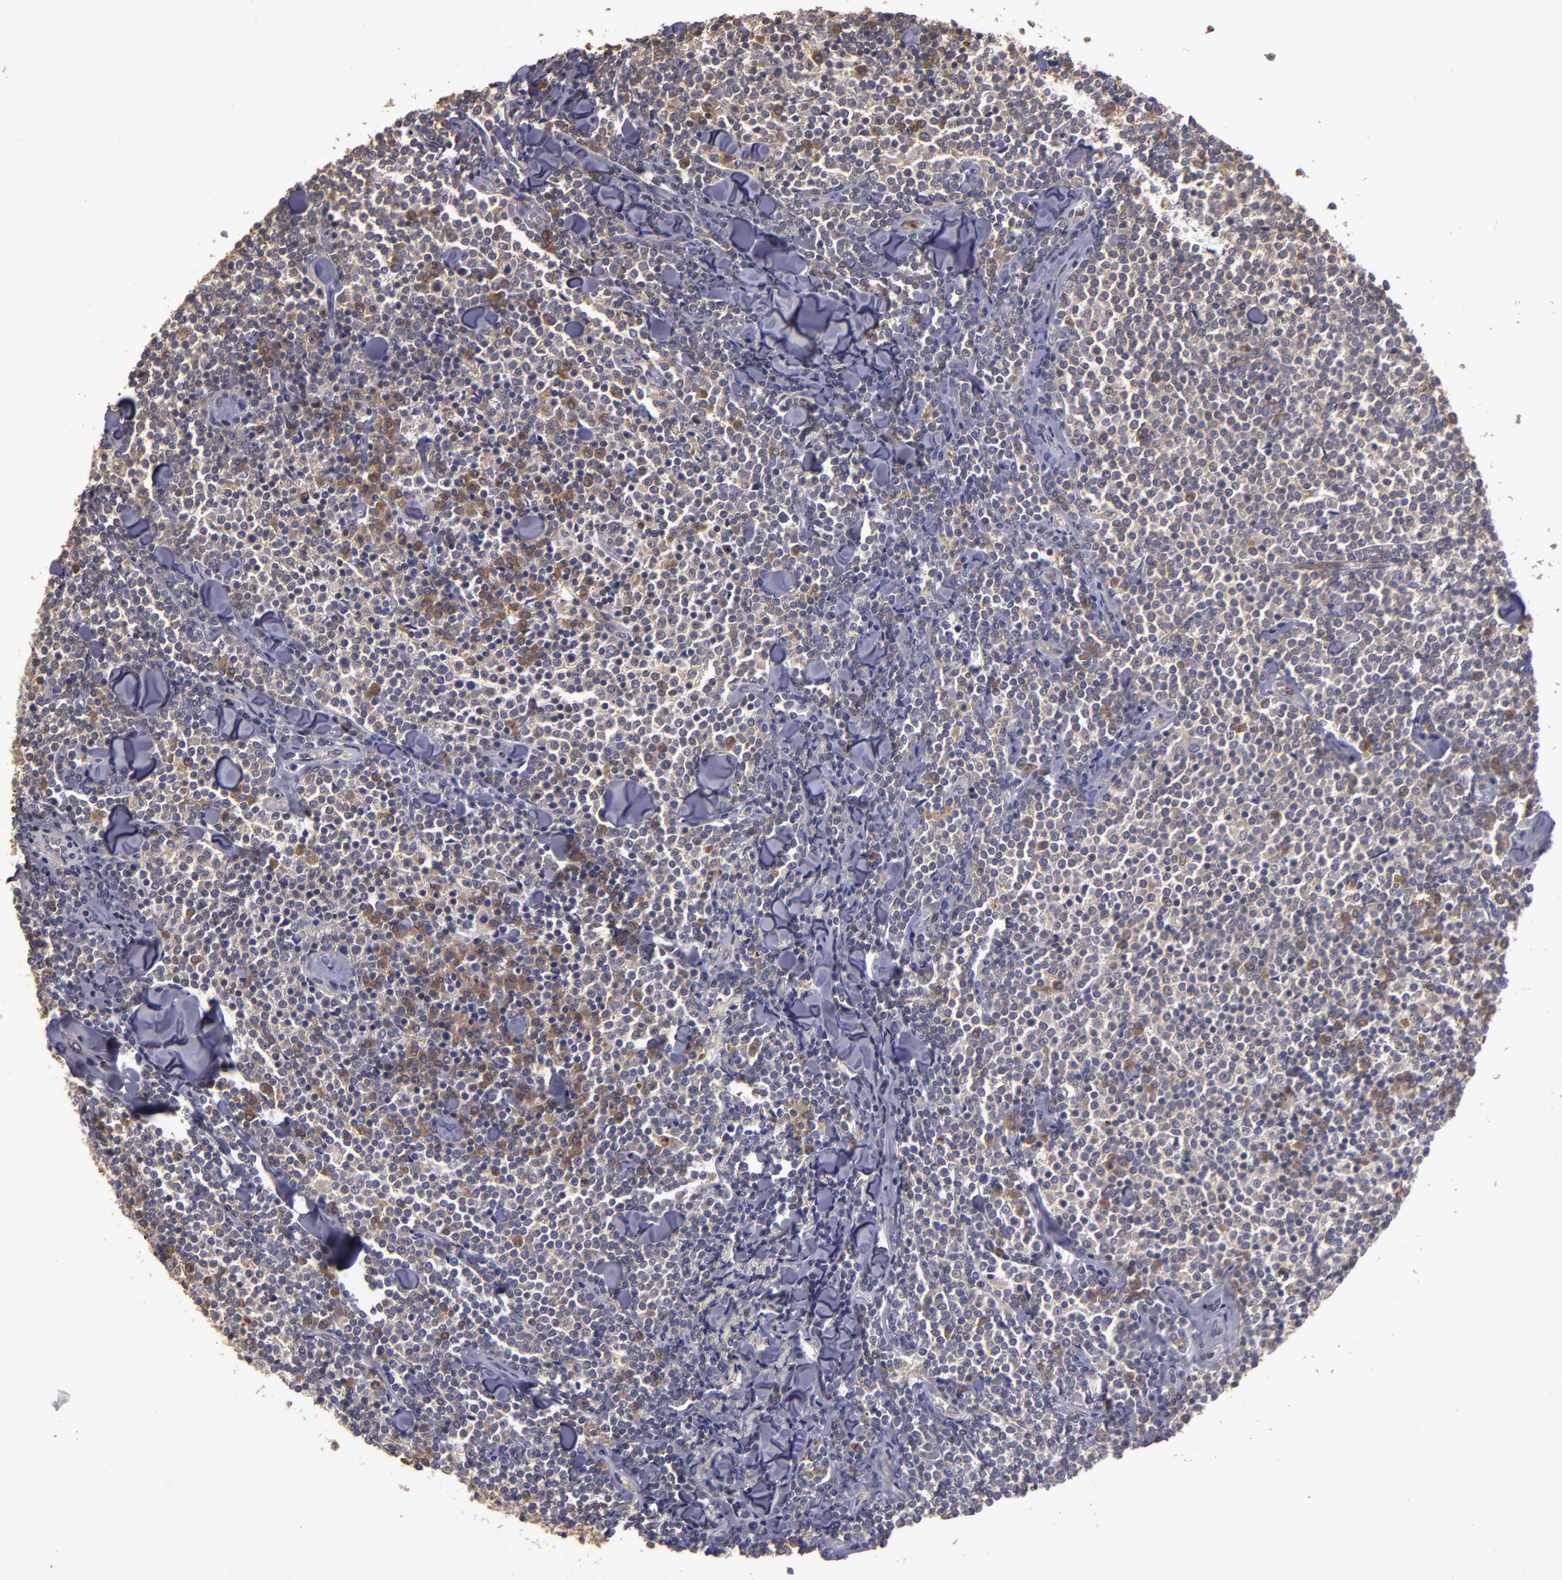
{"staining": {"intensity": "moderate", "quantity": "<25%", "location": "cytoplasmic/membranous"}, "tissue": "lymphoma", "cell_type": "Tumor cells", "image_type": "cancer", "snomed": [{"axis": "morphology", "description": "Malignant lymphoma, non-Hodgkin's type, Low grade"}, {"axis": "topography", "description": "Soft tissue"}], "caption": "High-magnification brightfield microscopy of lymphoma stained with DAB (3,3'-diaminobenzidine) (brown) and counterstained with hematoxylin (blue). tumor cells exhibit moderate cytoplasmic/membranous staining is identified in approximately<25% of cells.", "gene": "CARS1", "patient": {"sex": "male", "age": 92}}